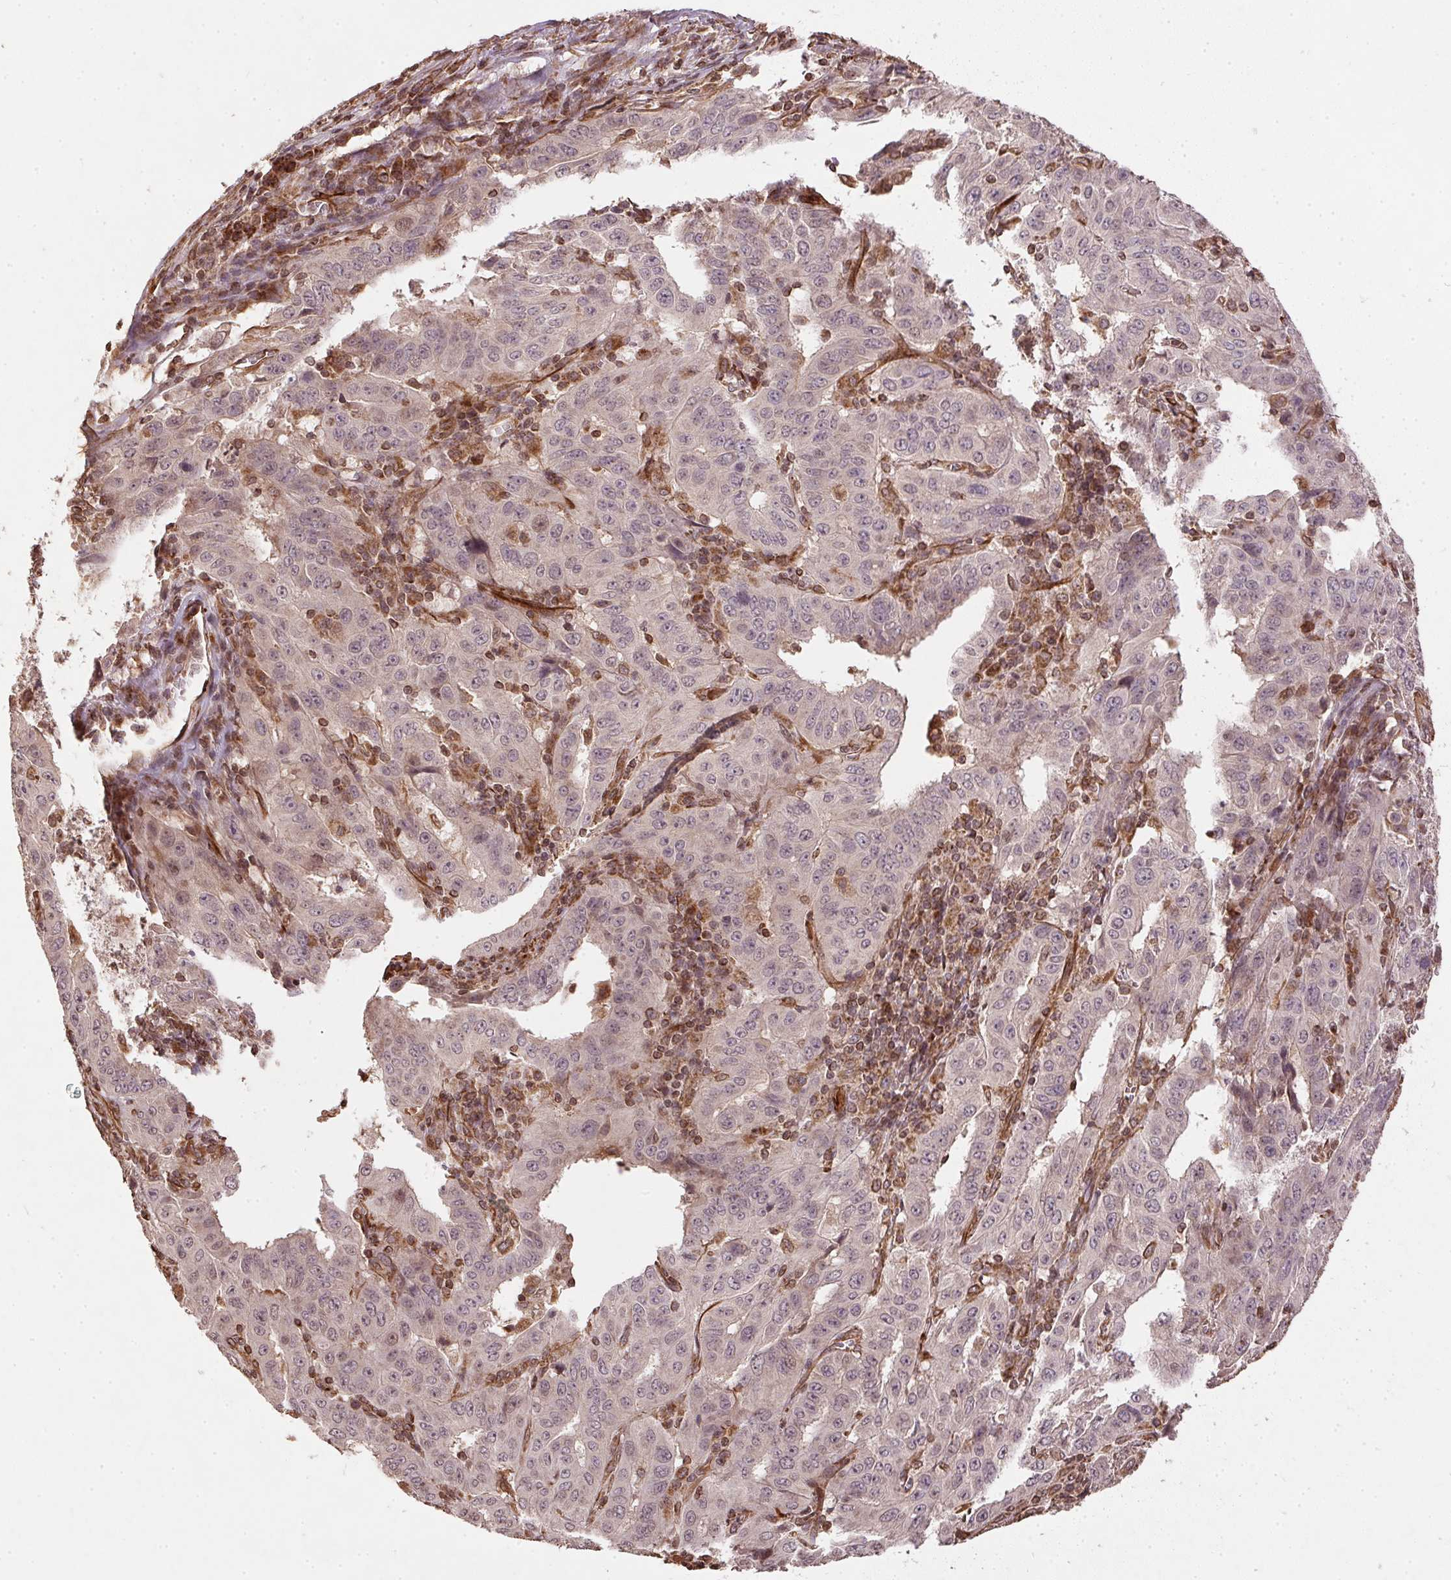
{"staining": {"intensity": "negative", "quantity": "none", "location": "none"}, "tissue": "pancreatic cancer", "cell_type": "Tumor cells", "image_type": "cancer", "snomed": [{"axis": "morphology", "description": "Adenocarcinoma, NOS"}, {"axis": "topography", "description": "Pancreas"}], "caption": "DAB immunohistochemical staining of human pancreatic adenocarcinoma shows no significant staining in tumor cells. (Brightfield microscopy of DAB (3,3'-diaminobenzidine) immunohistochemistry (IHC) at high magnification).", "gene": "SPRED2", "patient": {"sex": "male", "age": 63}}